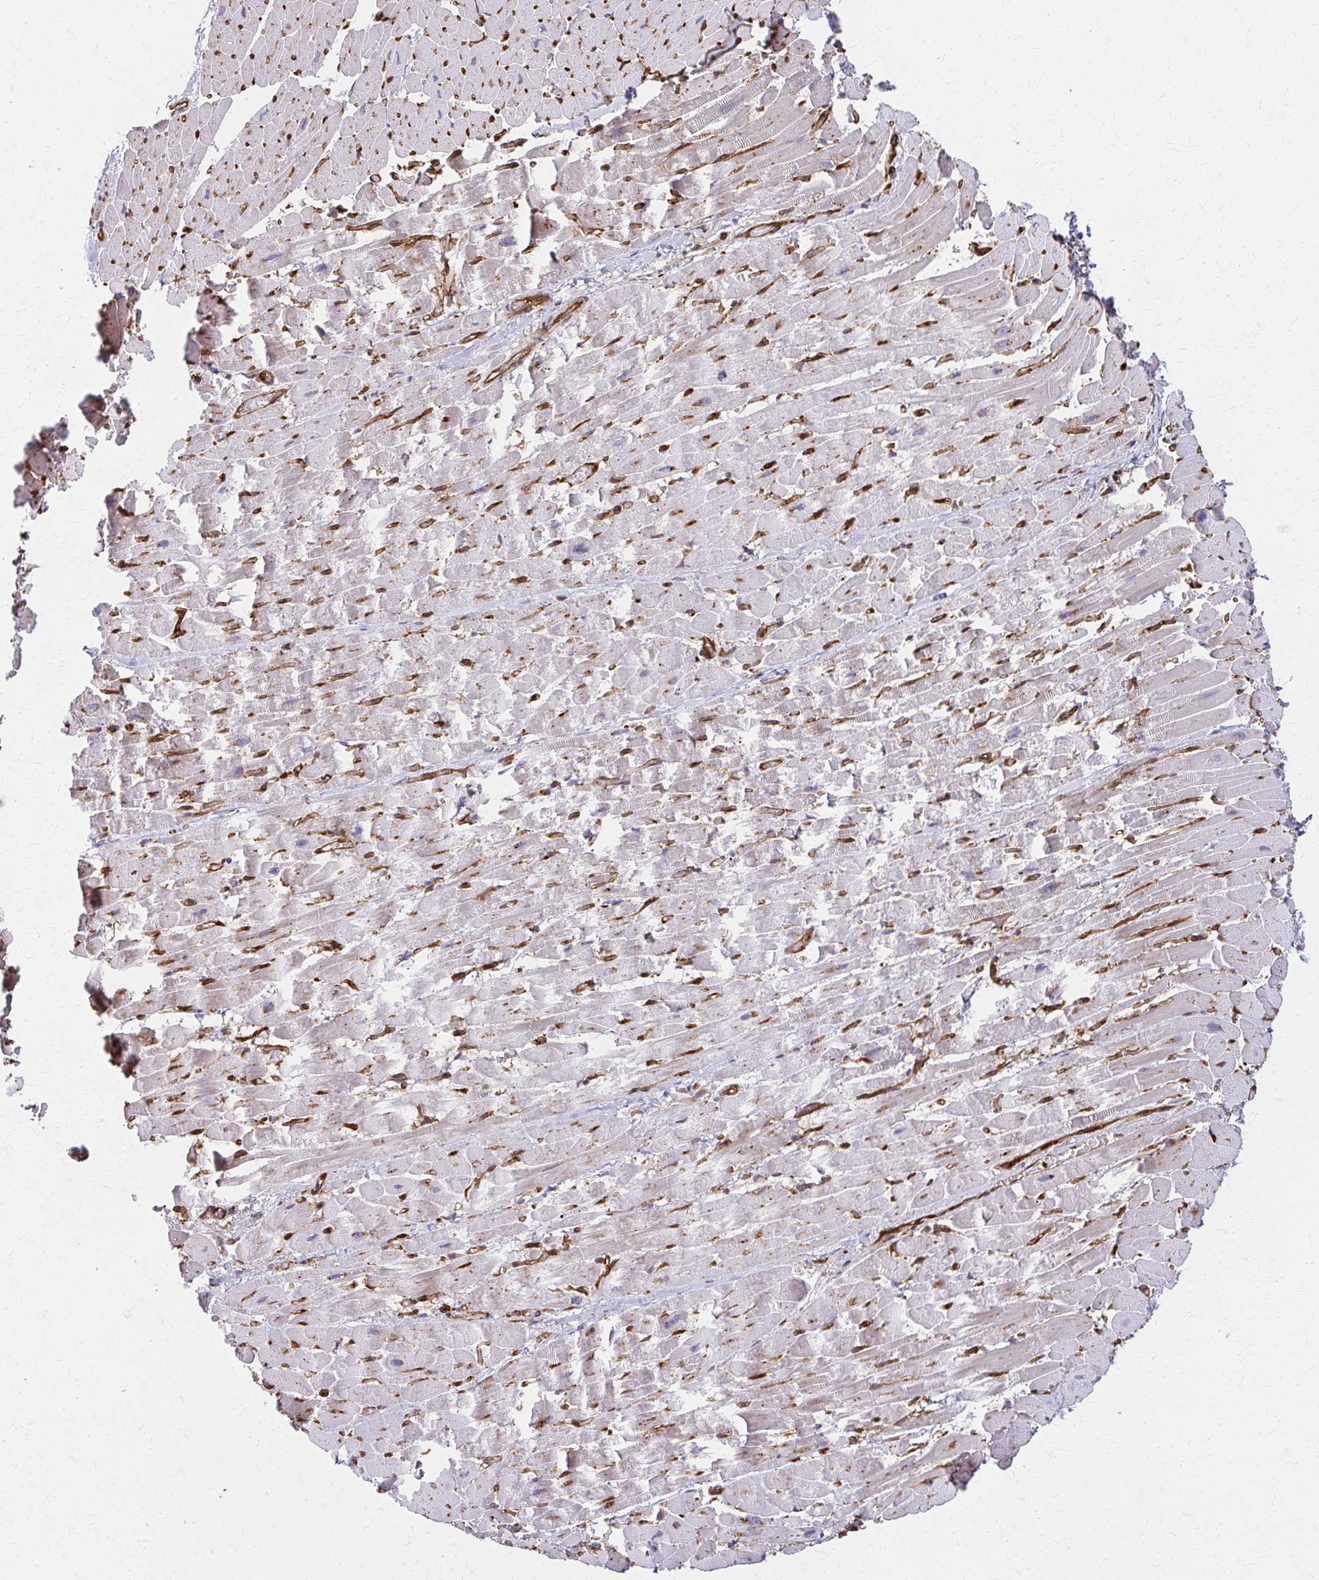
{"staining": {"intensity": "moderate", "quantity": "<25%", "location": "cytoplasmic/membranous"}, "tissue": "heart muscle", "cell_type": "Cardiomyocytes", "image_type": "normal", "snomed": [{"axis": "morphology", "description": "Normal tissue, NOS"}, {"axis": "topography", "description": "Heart"}], "caption": "Protein positivity by immunohistochemistry displays moderate cytoplasmic/membranous positivity in approximately <25% of cardiomyocytes in unremarkable heart muscle. Using DAB (brown) and hematoxylin (blue) stains, captured at high magnification using brightfield microscopy.", "gene": "WASF2", "patient": {"sex": "male", "age": 37}}